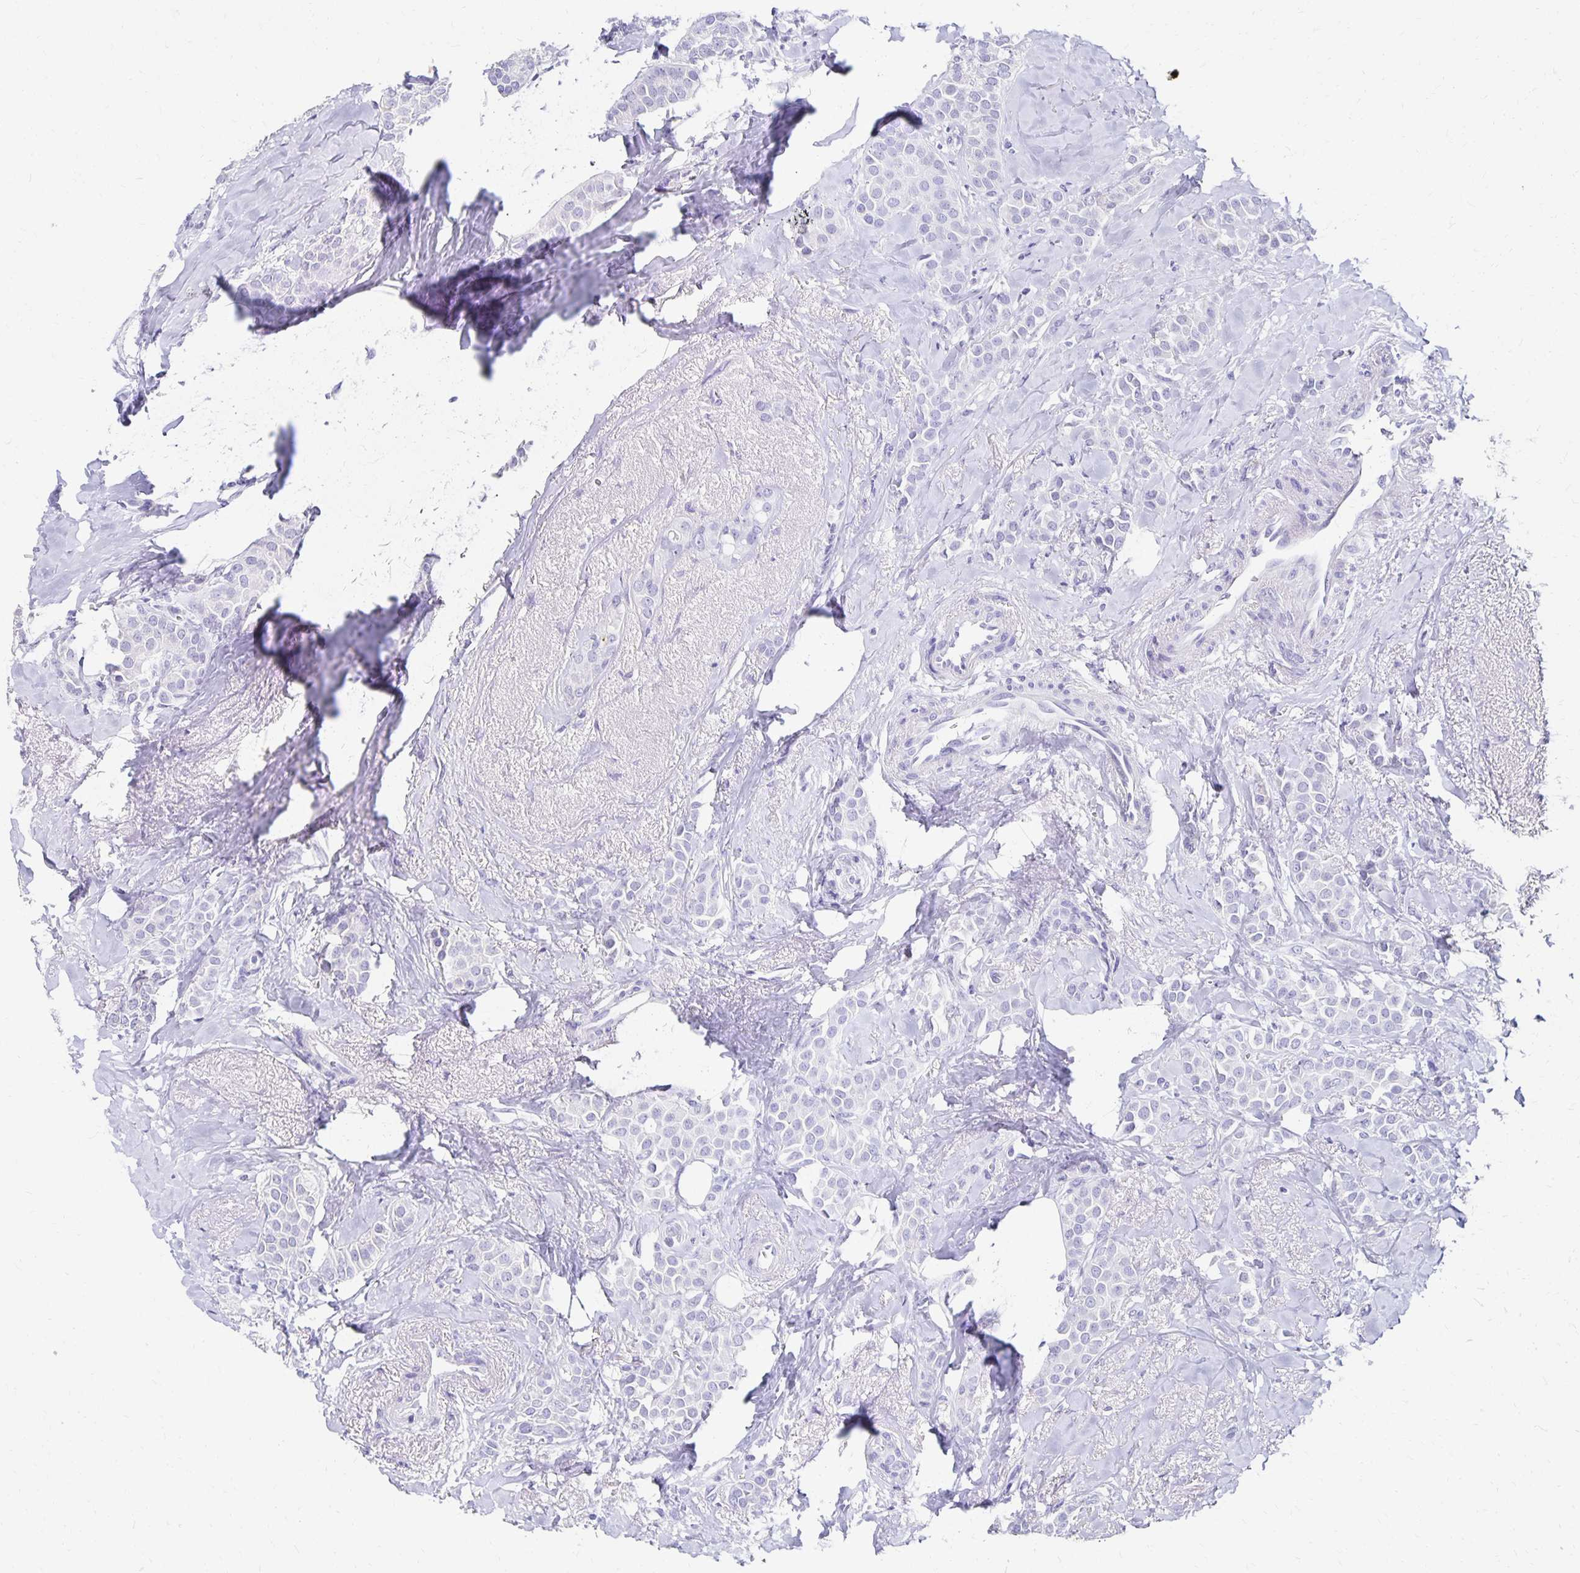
{"staining": {"intensity": "negative", "quantity": "none", "location": "none"}, "tissue": "breast cancer", "cell_type": "Tumor cells", "image_type": "cancer", "snomed": [{"axis": "morphology", "description": "Duct carcinoma"}, {"axis": "topography", "description": "Breast"}], "caption": "Protein analysis of breast infiltrating ductal carcinoma demonstrates no significant expression in tumor cells. The staining is performed using DAB (3,3'-diaminobenzidine) brown chromogen with nuclei counter-stained in using hematoxylin.", "gene": "DYNLT4", "patient": {"sex": "female", "age": 79}}